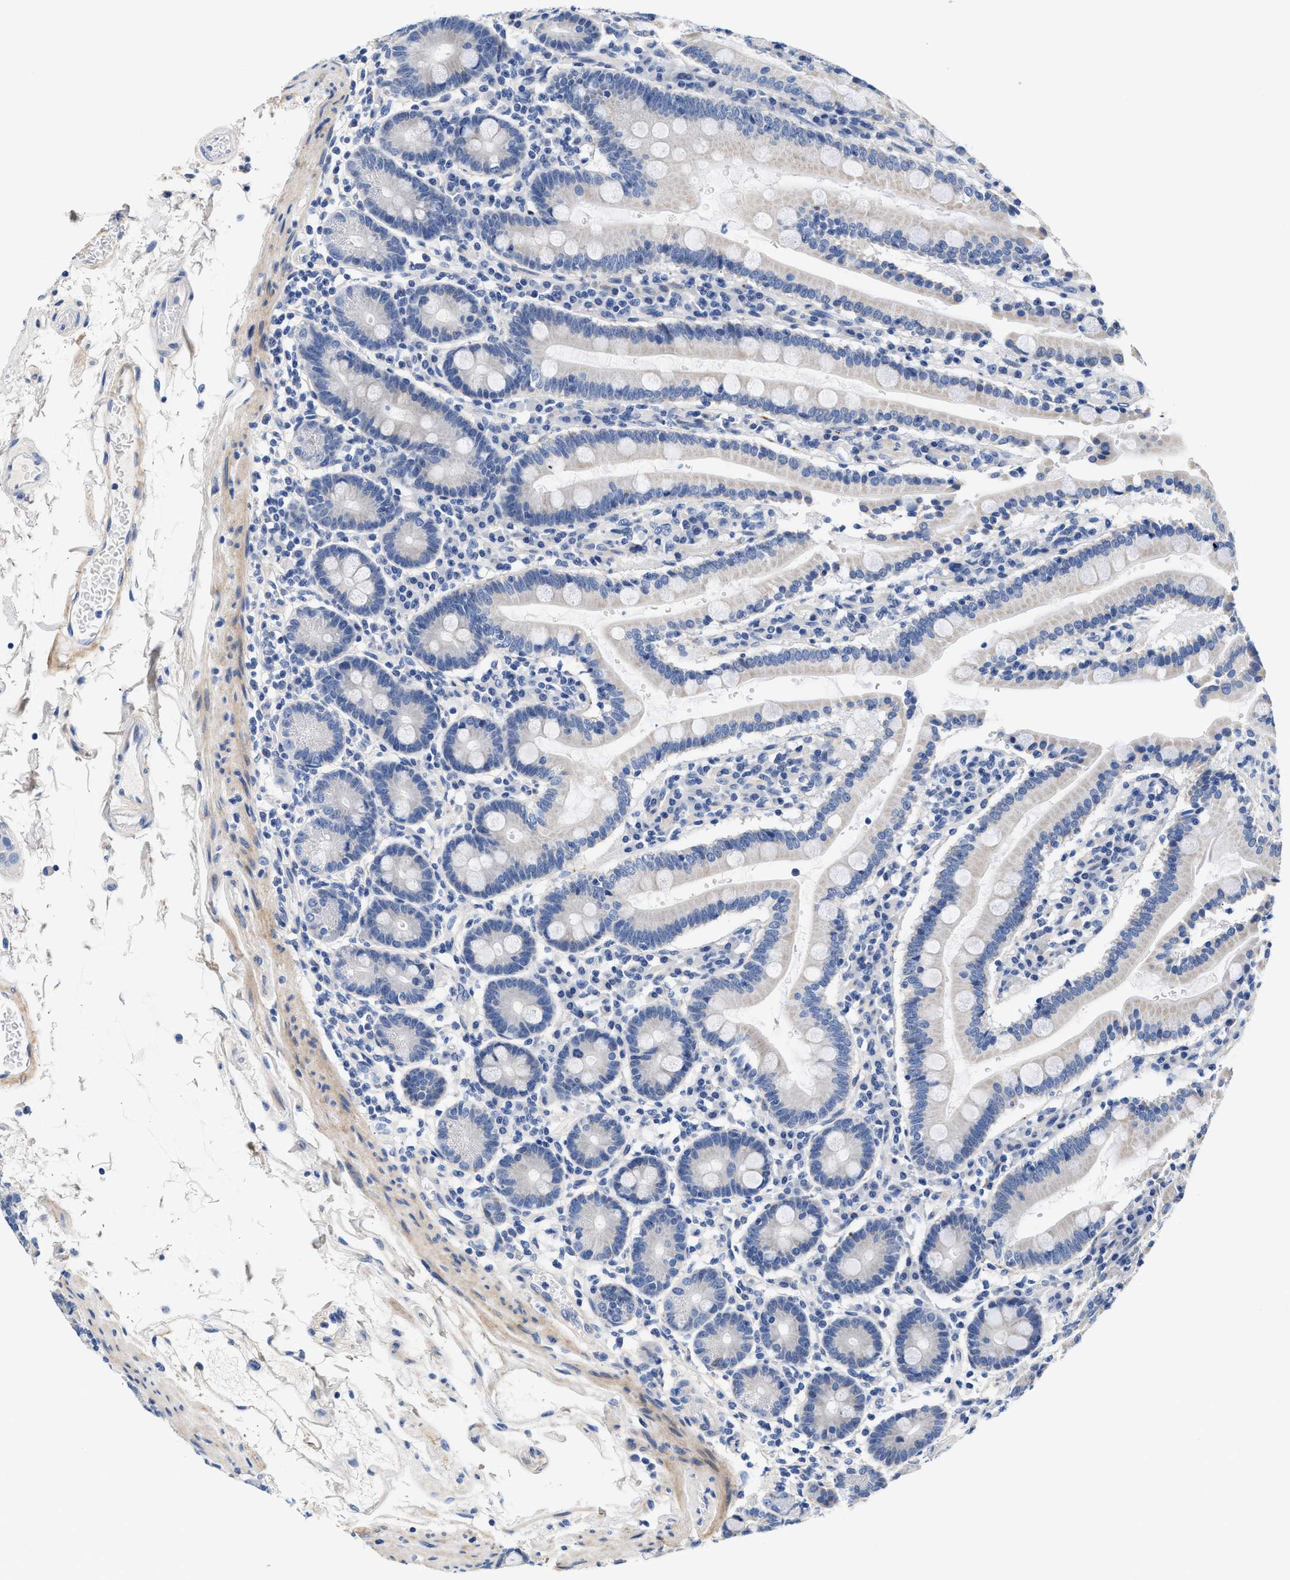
{"staining": {"intensity": "negative", "quantity": "none", "location": "none"}, "tissue": "duodenum", "cell_type": "Glandular cells", "image_type": "normal", "snomed": [{"axis": "morphology", "description": "Normal tissue, NOS"}, {"axis": "topography", "description": "Small intestine, NOS"}], "caption": "Human duodenum stained for a protein using immunohistochemistry exhibits no expression in glandular cells.", "gene": "ACTL7B", "patient": {"sex": "female", "age": 71}}